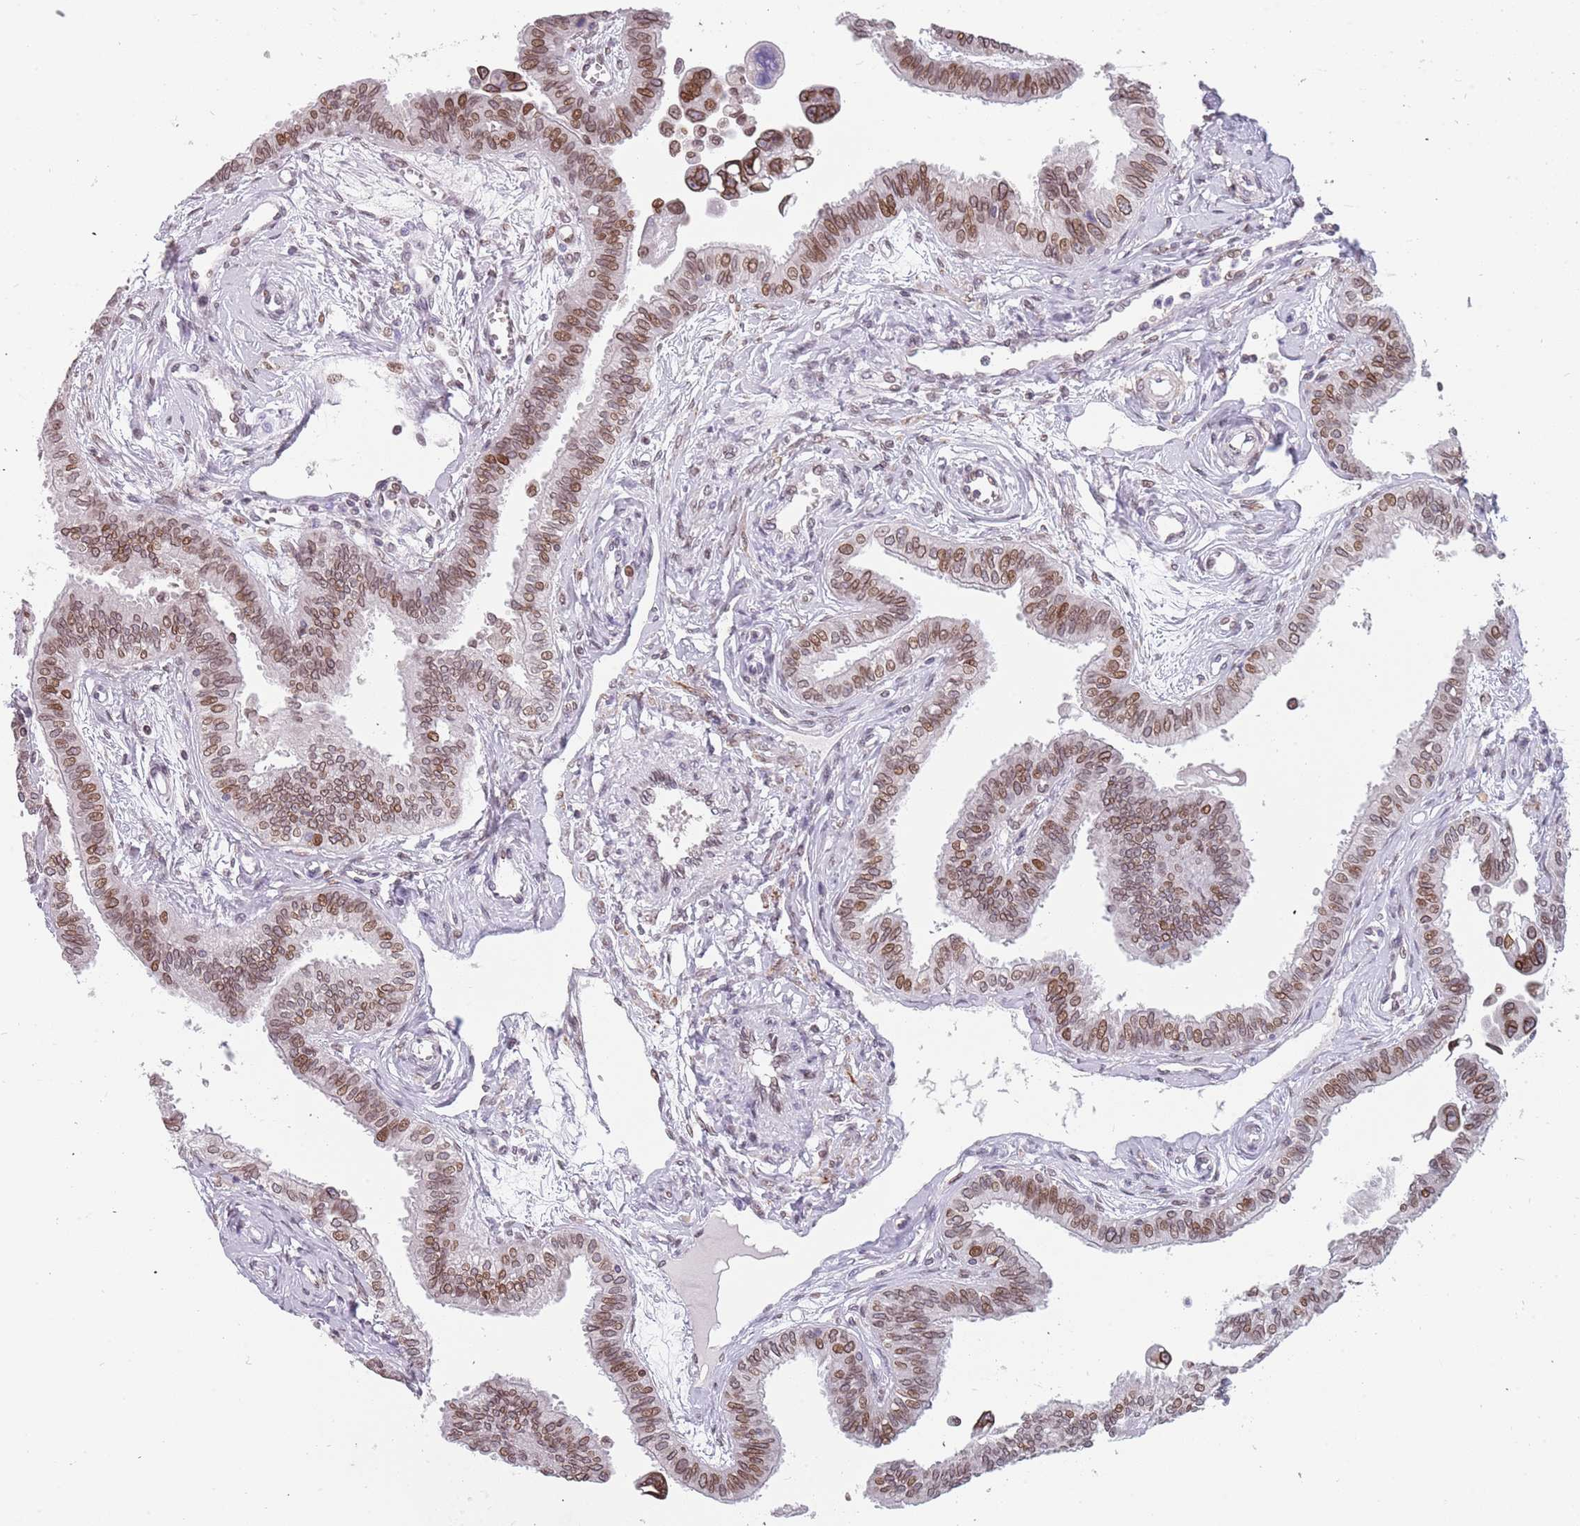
{"staining": {"intensity": "moderate", "quantity": ">75%", "location": "cytoplasmic/membranous,nuclear"}, "tissue": "fallopian tube", "cell_type": "Glandular cells", "image_type": "normal", "snomed": [{"axis": "morphology", "description": "Normal tissue, NOS"}, {"axis": "morphology", "description": "Carcinoma, NOS"}, {"axis": "topography", "description": "Fallopian tube"}, {"axis": "topography", "description": "Ovary"}], "caption": "Human fallopian tube stained for a protein (brown) displays moderate cytoplasmic/membranous,nuclear positive expression in approximately >75% of glandular cells.", "gene": "KLHDC2", "patient": {"sex": "female", "age": 59}}